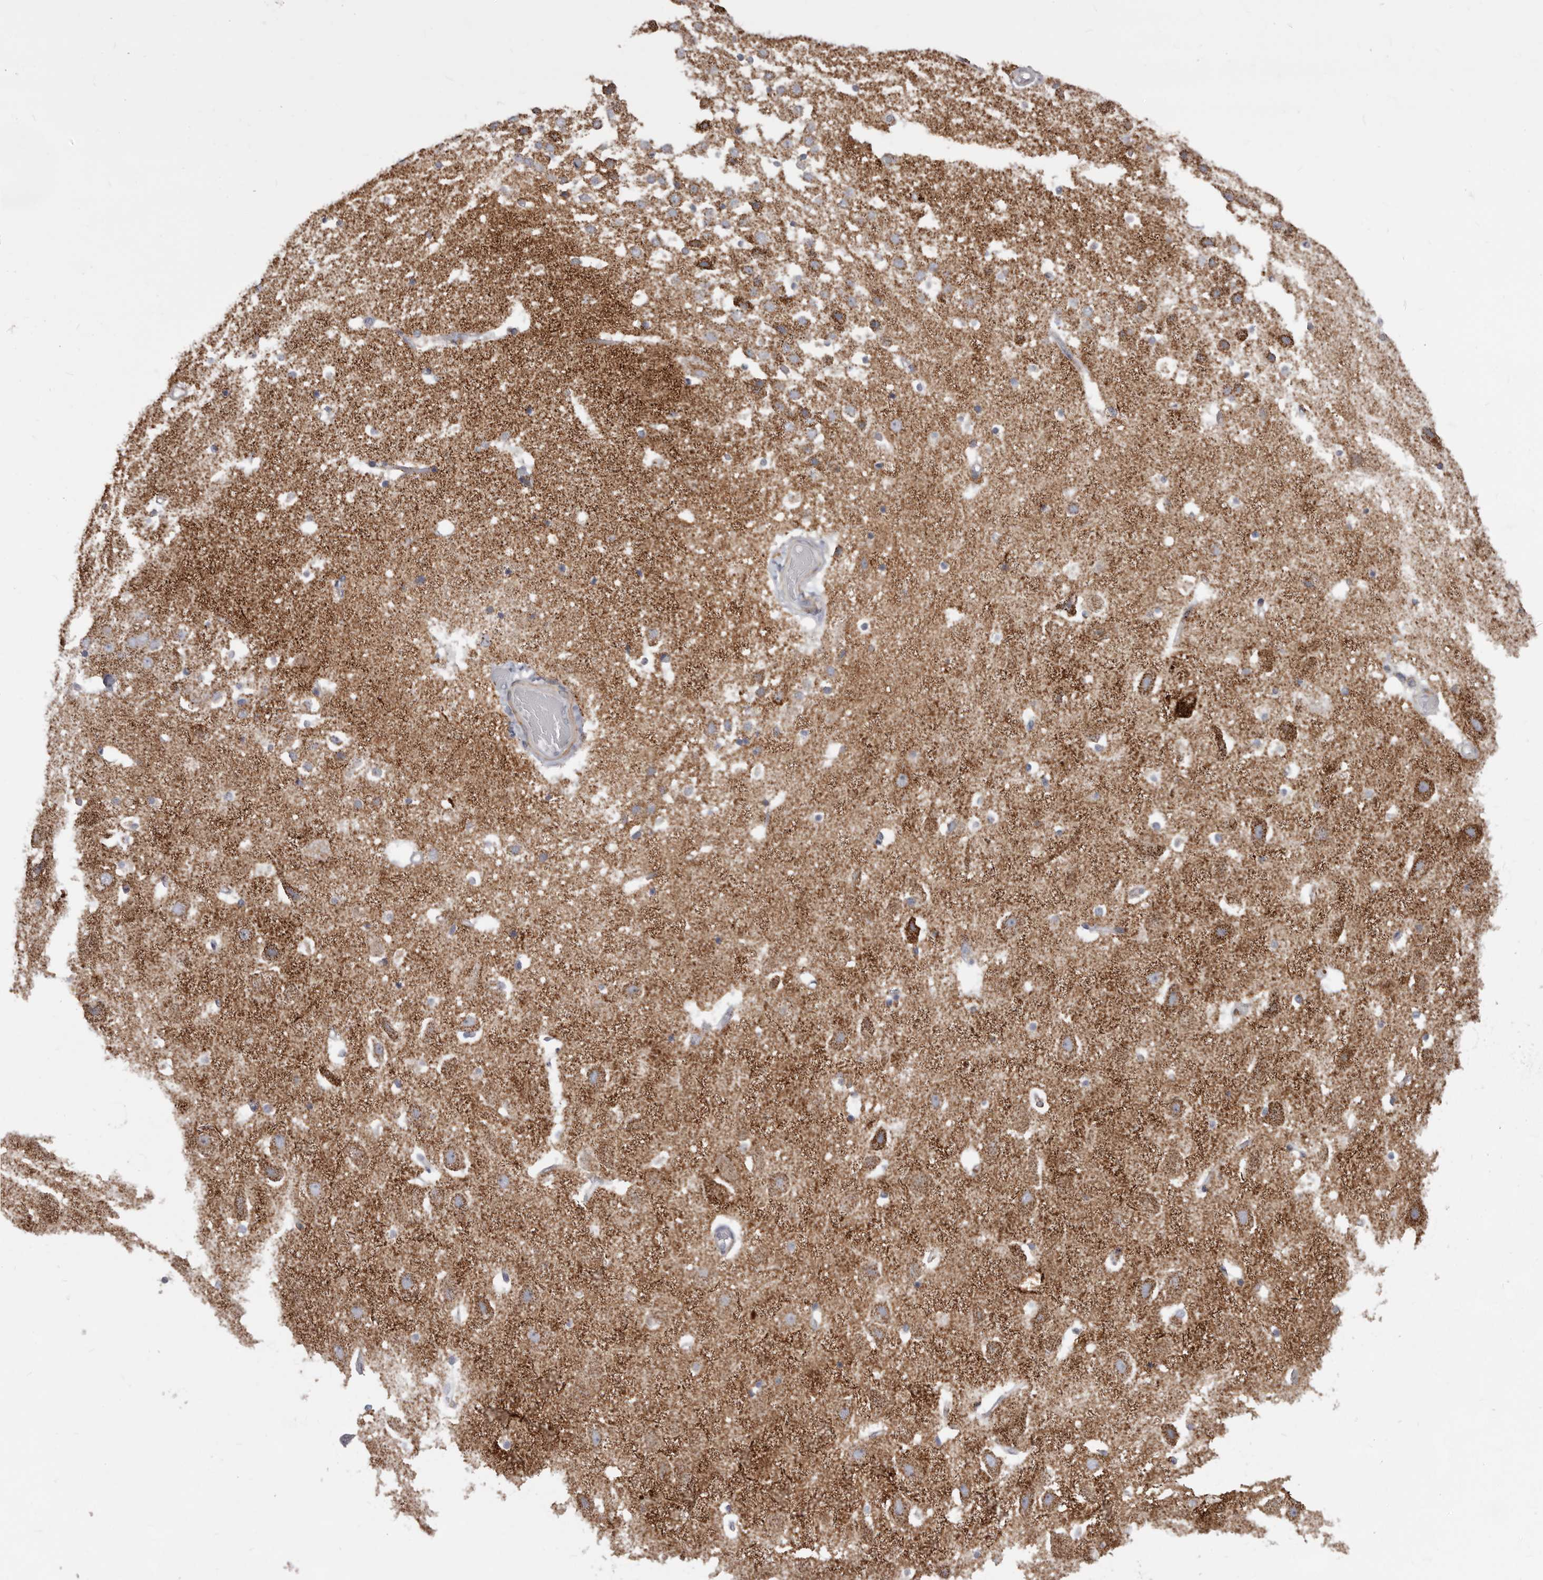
{"staining": {"intensity": "negative", "quantity": "none", "location": "none"}, "tissue": "hippocampus", "cell_type": "Glial cells", "image_type": "normal", "snomed": [{"axis": "morphology", "description": "Normal tissue, NOS"}, {"axis": "topography", "description": "Hippocampus"}], "caption": "This histopathology image is of unremarkable hippocampus stained with IHC to label a protein in brown with the nuclei are counter-stained blue. There is no expression in glial cells.", "gene": "PRMT2", "patient": {"sex": "female", "age": 52}}